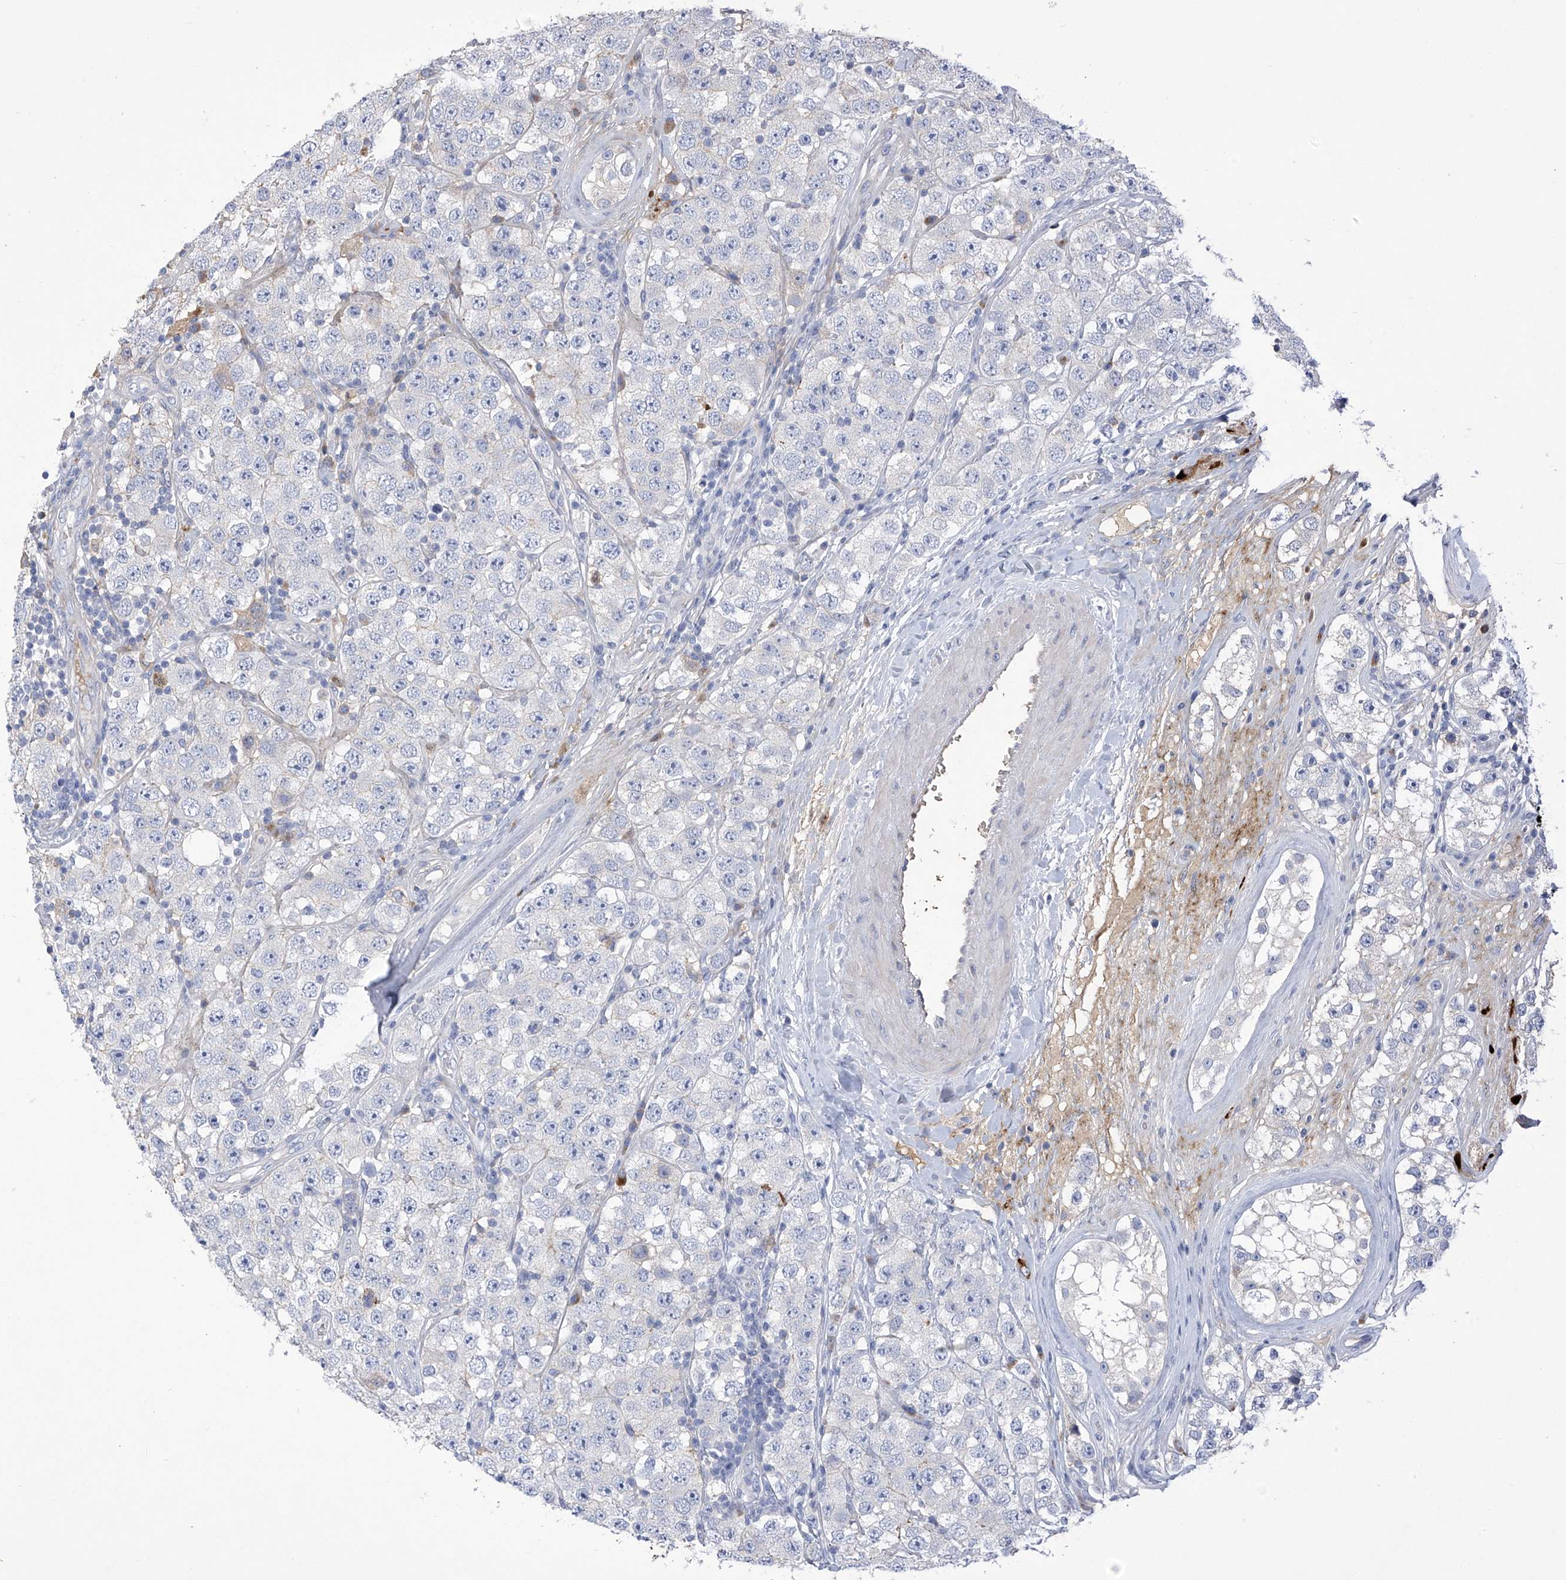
{"staining": {"intensity": "negative", "quantity": "none", "location": "none"}, "tissue": "testis cancer", "cell_type": "Tumor cells", "image_type": "cancer", "snomed": [{"axis": "morphology", "description": "Seminoma, NOS"}, {"axis": "topography", "description": "Testis"}], "caption": "This is an IHC image of human seminoma (testis). There is no positivity in tumor cells.", "gene": "SLCO4A1", "patient": {"sex": "male", "age": 28}}